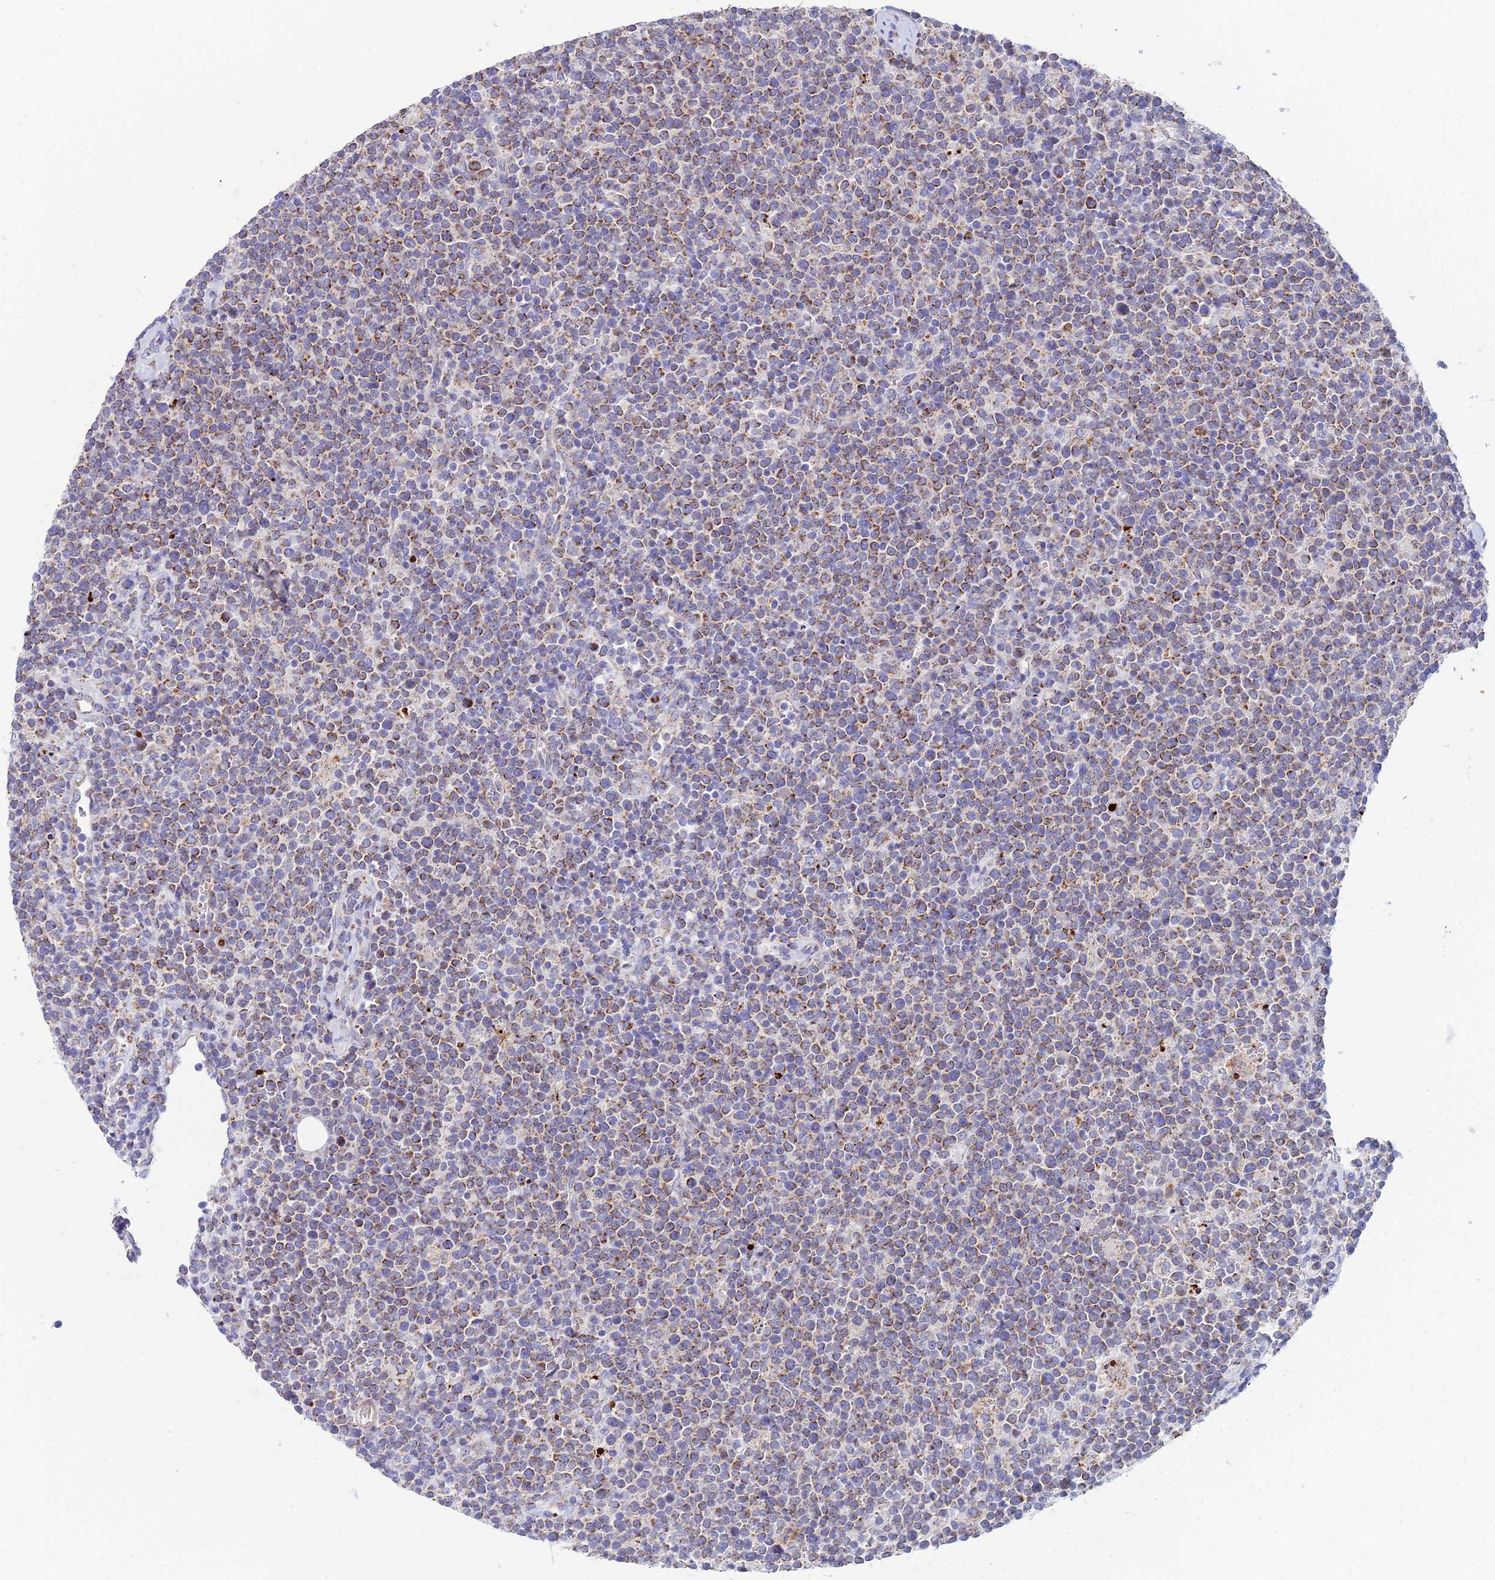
{"staining": {"intensity": "moderate", "quantity": "25%-75%", "location": "cytoplasmic/membranous"}, "tissue": "lymphoma", "cell_type": "Tumor cells", "image_type": "cancer", "snomed": [{"axis": "morphology", "description": "Malignant lymphoma, non-Hodgkin's type, High grade"}, {"axis": "topography", "description": "Lymph node"}], "caption": "High-power microscopy captured an immunohistochemistry (IHC) image of high-grade malignant lymphoma, non-Hodgkin's type, revealing moderate cytoplasmic/membranous expression in about 25%-75% of tumor cells. The staining was performed using DAB (3,3'-diaminobenzidine) to visualize the protein expression in brown, while the nuclei were stained in blue with hematoxylin (Magnification: 20x).", "gene": "CSPG4", "patient": {"sex": "male", "age": 61}}